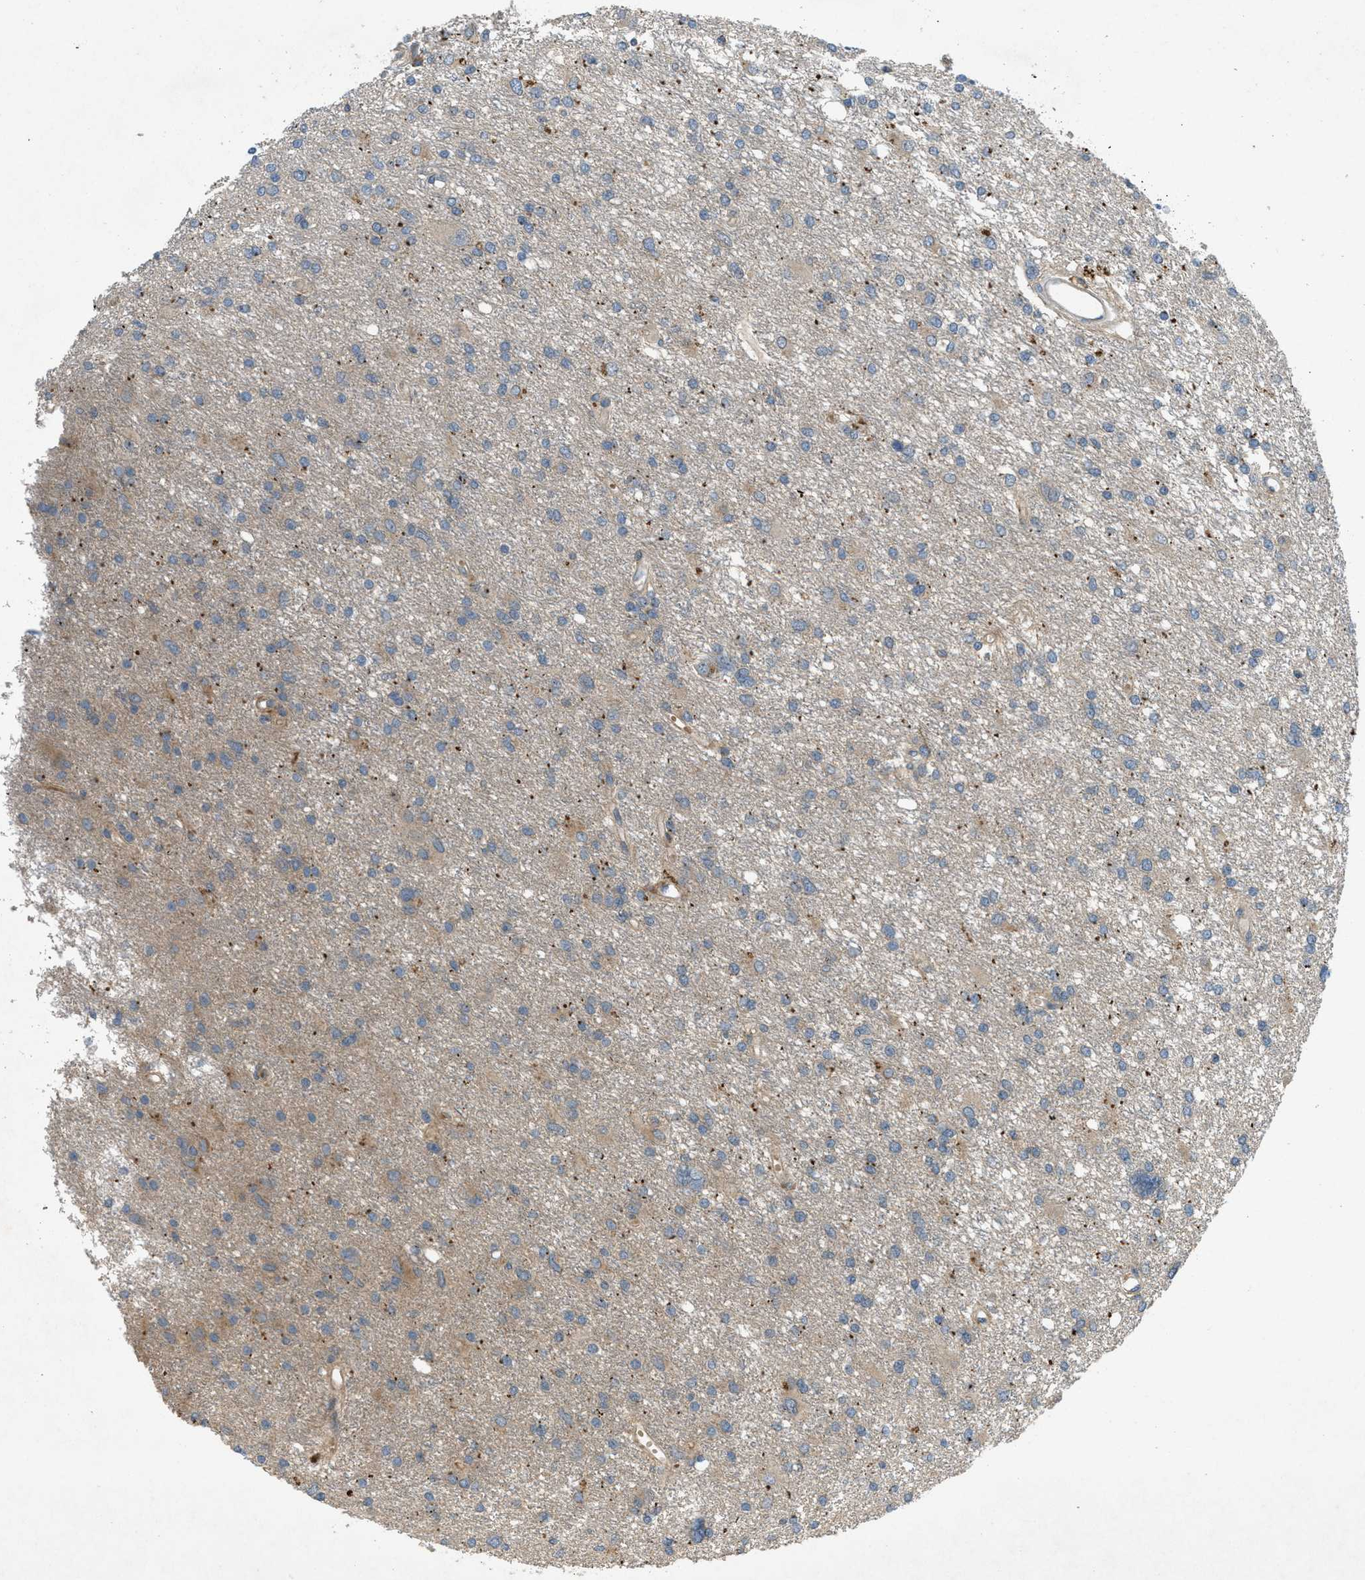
{"staining": {"intensity": "negative", "quantity": "none", "location": "none"}, "tissue": "glioma", "cell_type": "Tumor cells", "image_type": "cancer", "snomed": [{"axis": "morphology", "description": "Glioma, malignant, High grade"}, {"axis": "topography", "description": "Brain"}], "caption": "The immunohistochemistry image has no significant expression in tumor cells of glioma tissue.", "gene": "ADCY6", "patient": {"sex": "female", "age": 59}}